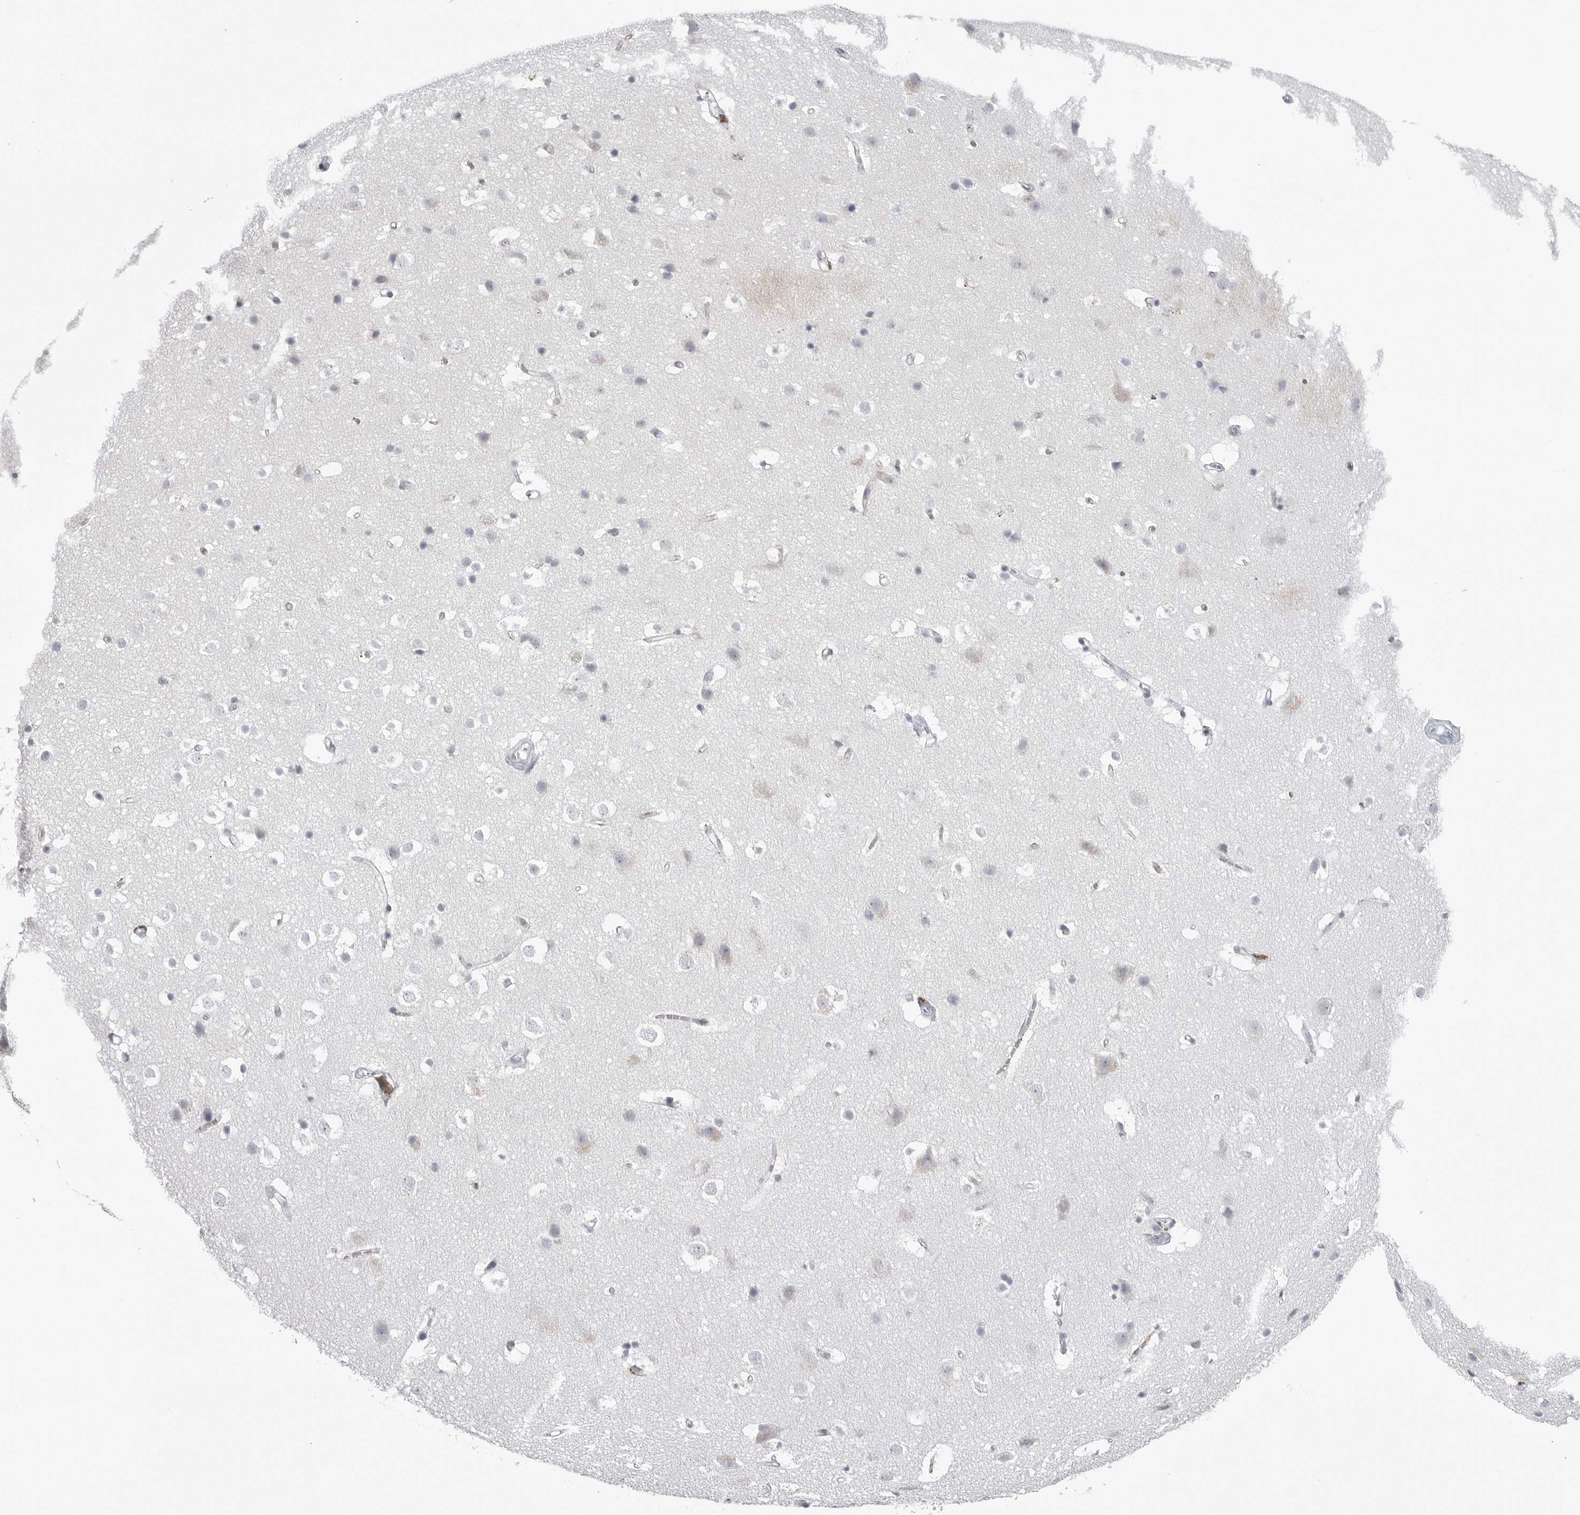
{"staining": {"intensity": "negative", "quantity": "none", "location": "none"}, "tissue": "cerebral cortex", "cell_type": "Endothelial cells", "image_type": "normal", "snomed": [{"axis": "morphology", "description": "Normal tissue, NOS"}, {"axis": "topography", "description": "Cerebral cortex"}], "caption": "IHC image of normal human cerebral cortex stained for a protein (brown), which demonstrates no expression in endothelial cells.", "gene": "COL26A1", "patient": {"sex": "male", "age": 54}}